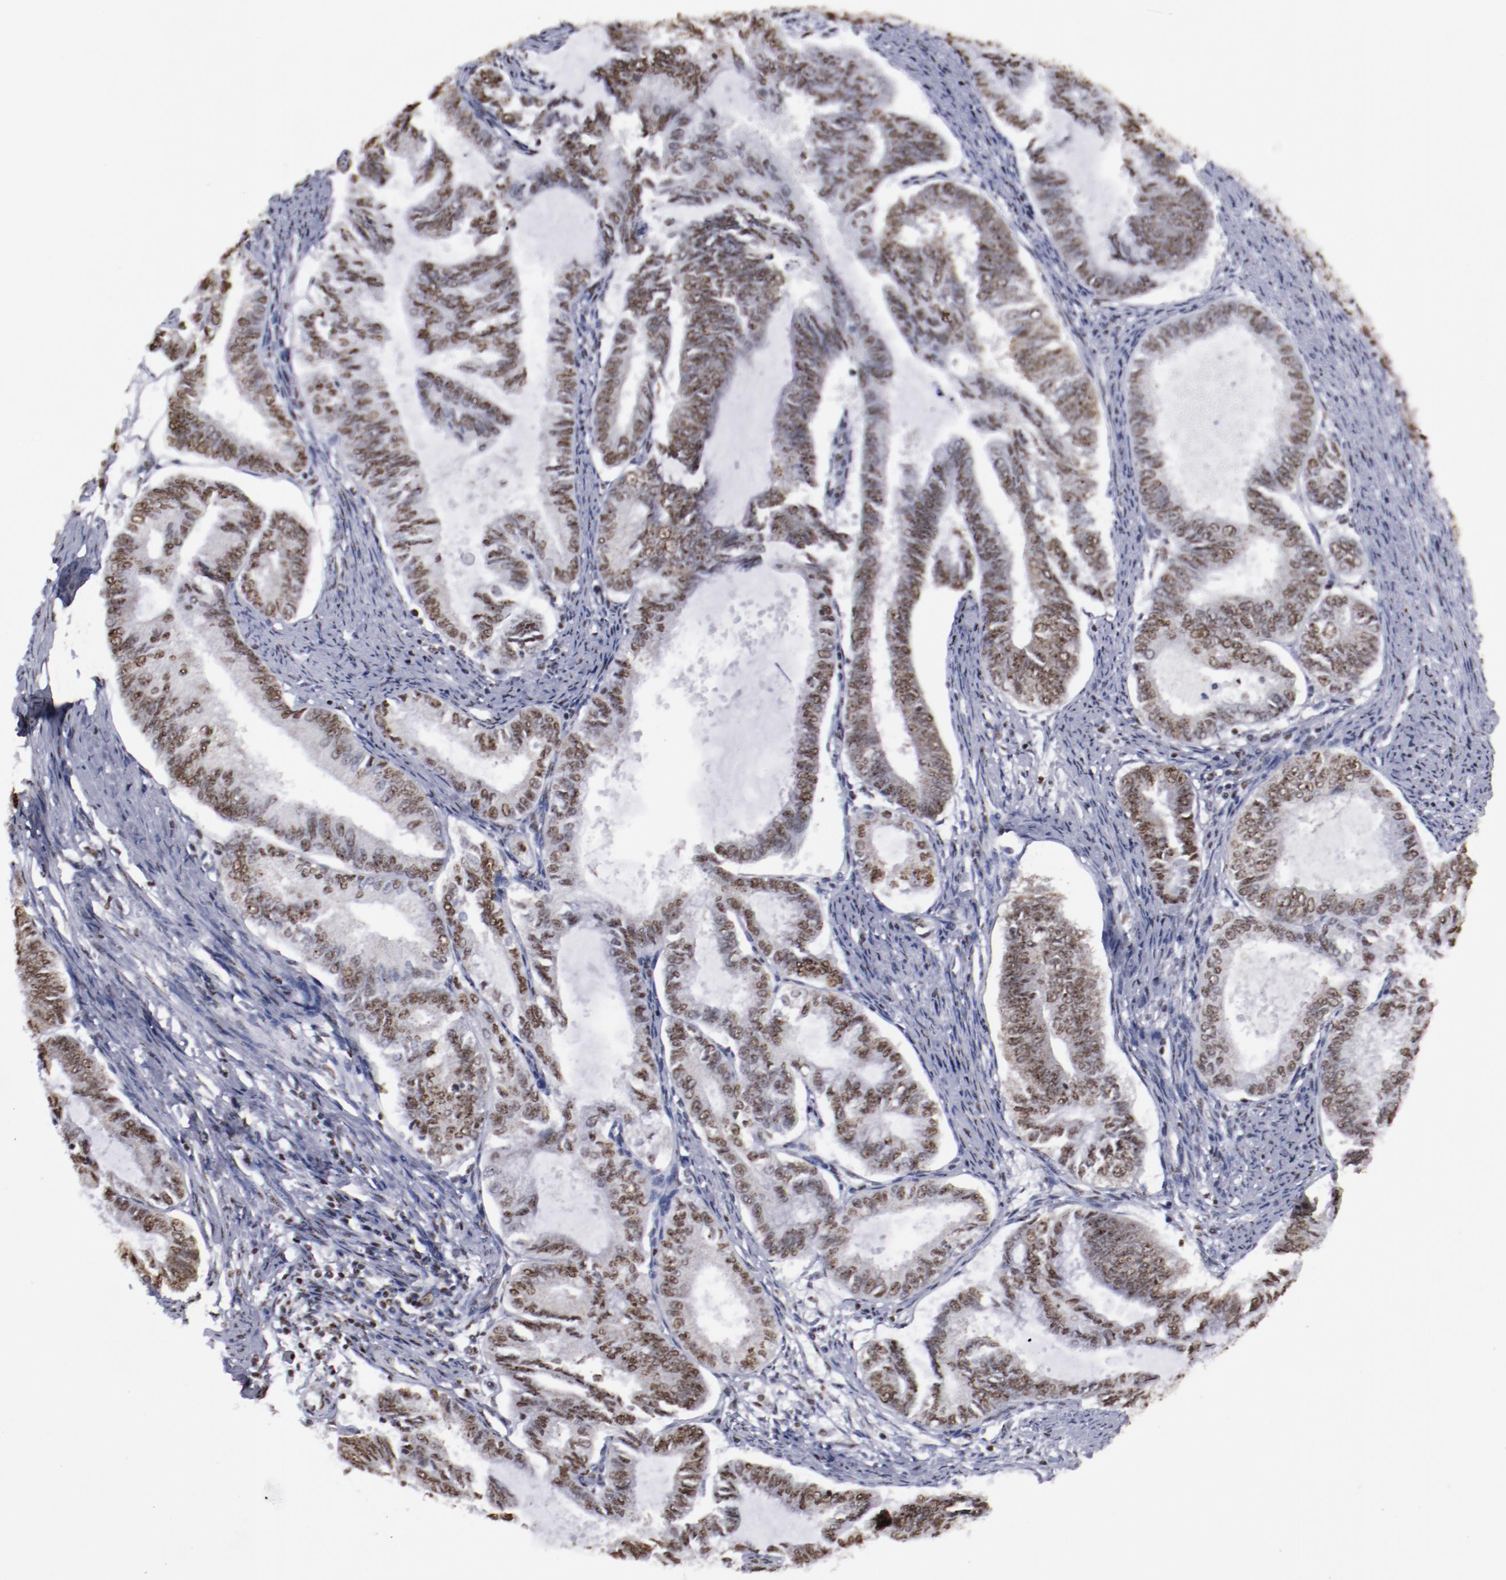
{"staining": {"intensity": "moderate", "quantity": ">75%", "location": "nuclear"}, "tissue": "endometrial cancer", "cell_type": "Tumor cells", "image_type": "cancer", "snomed": [{"axis": "morphology", "description": "Adenocarcinoma, NOS"}, {"axis": "topography", "description": "Endometrium"}], "caption": "Moderate nuclear positivity for a protein is seen in approximately >75% of tumor cells of endometrial adenocarcinoma using IHC.", "gene": "HNRNPA2B1", "patient": {"sex": "female", "age": 86}}